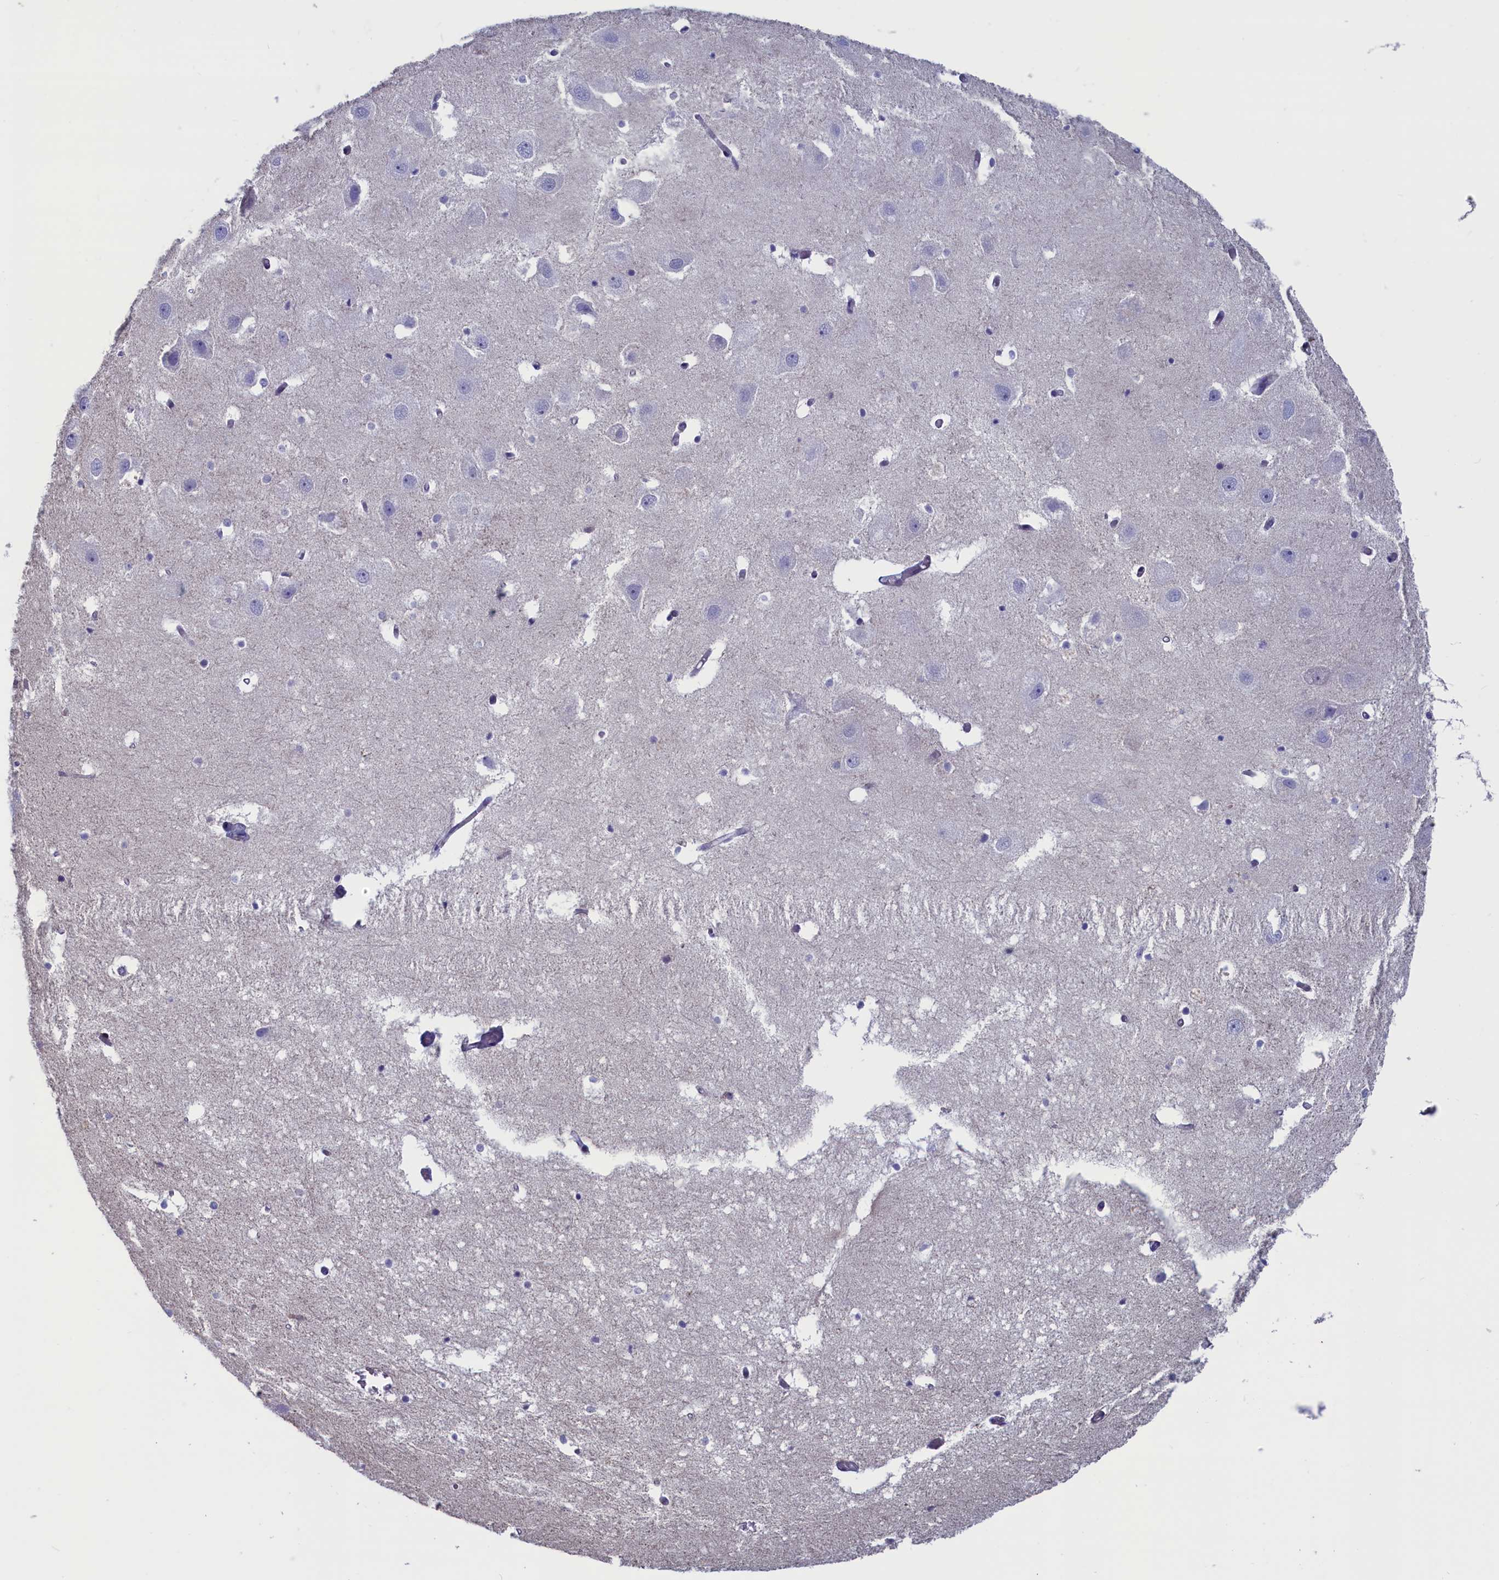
{"staining": {"intensity": "negative", "quantity": "none", "location": "none"}, "tissue": "hippocampus", "cell_type": "Glial cells", "image_type": "normal", "snomed": [{"axis": "morphology", "description": "Normal tissue, NOS"}, {"axis": "topography", "description": "Hippocampus"}], "caption": "An image of human hippocampus is negative for staining in glial cells. (DAB IHC with hematoxylin counter stain).", "gene": "NIBAN3", "patient": {"sex": "female", "age": 52}}